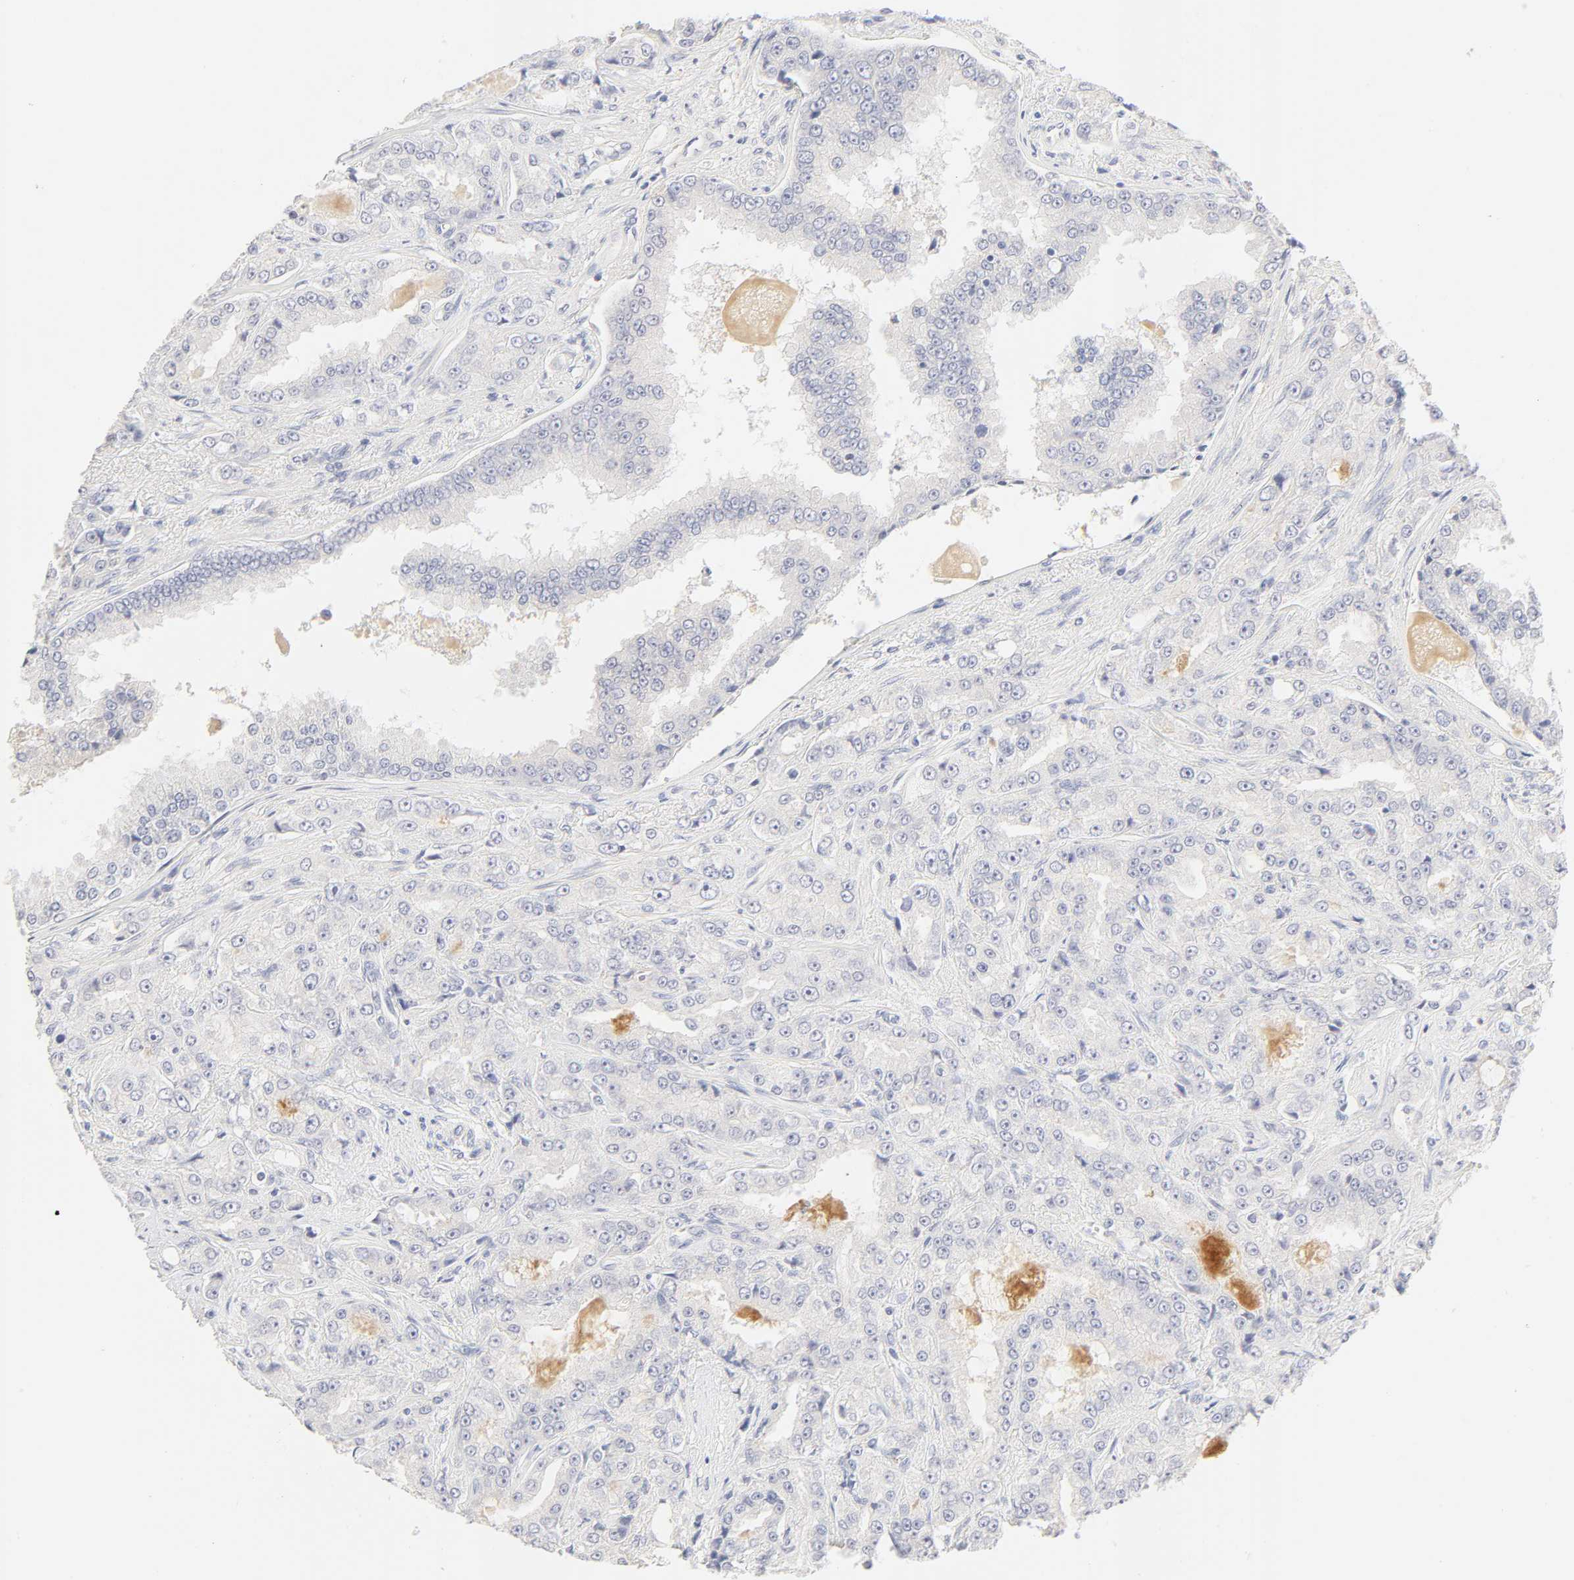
{"staining": {"intensity": "weak", "quantity": "<25%", "location": "cytoplasmic/membranous"}, "tissue": "prostate cancer", "cell_type": "Tumor cells", "image_type": "cancer", "snomed": [{"axis": "morphology", "description": "Adenocarcinoma, High grade"}, {"axis": "topography", "description": "Prostate"}], "caption": "High magnification brightfield microscopy of prostate cancer stained with DAB (3,3'-diaminobenzidine) (brown) and counterstained with hematoxylin (blue): tumor cells show no significant staining.", "gene": "CYP4B1", "patient": {"sex": "male", "age": 73}}